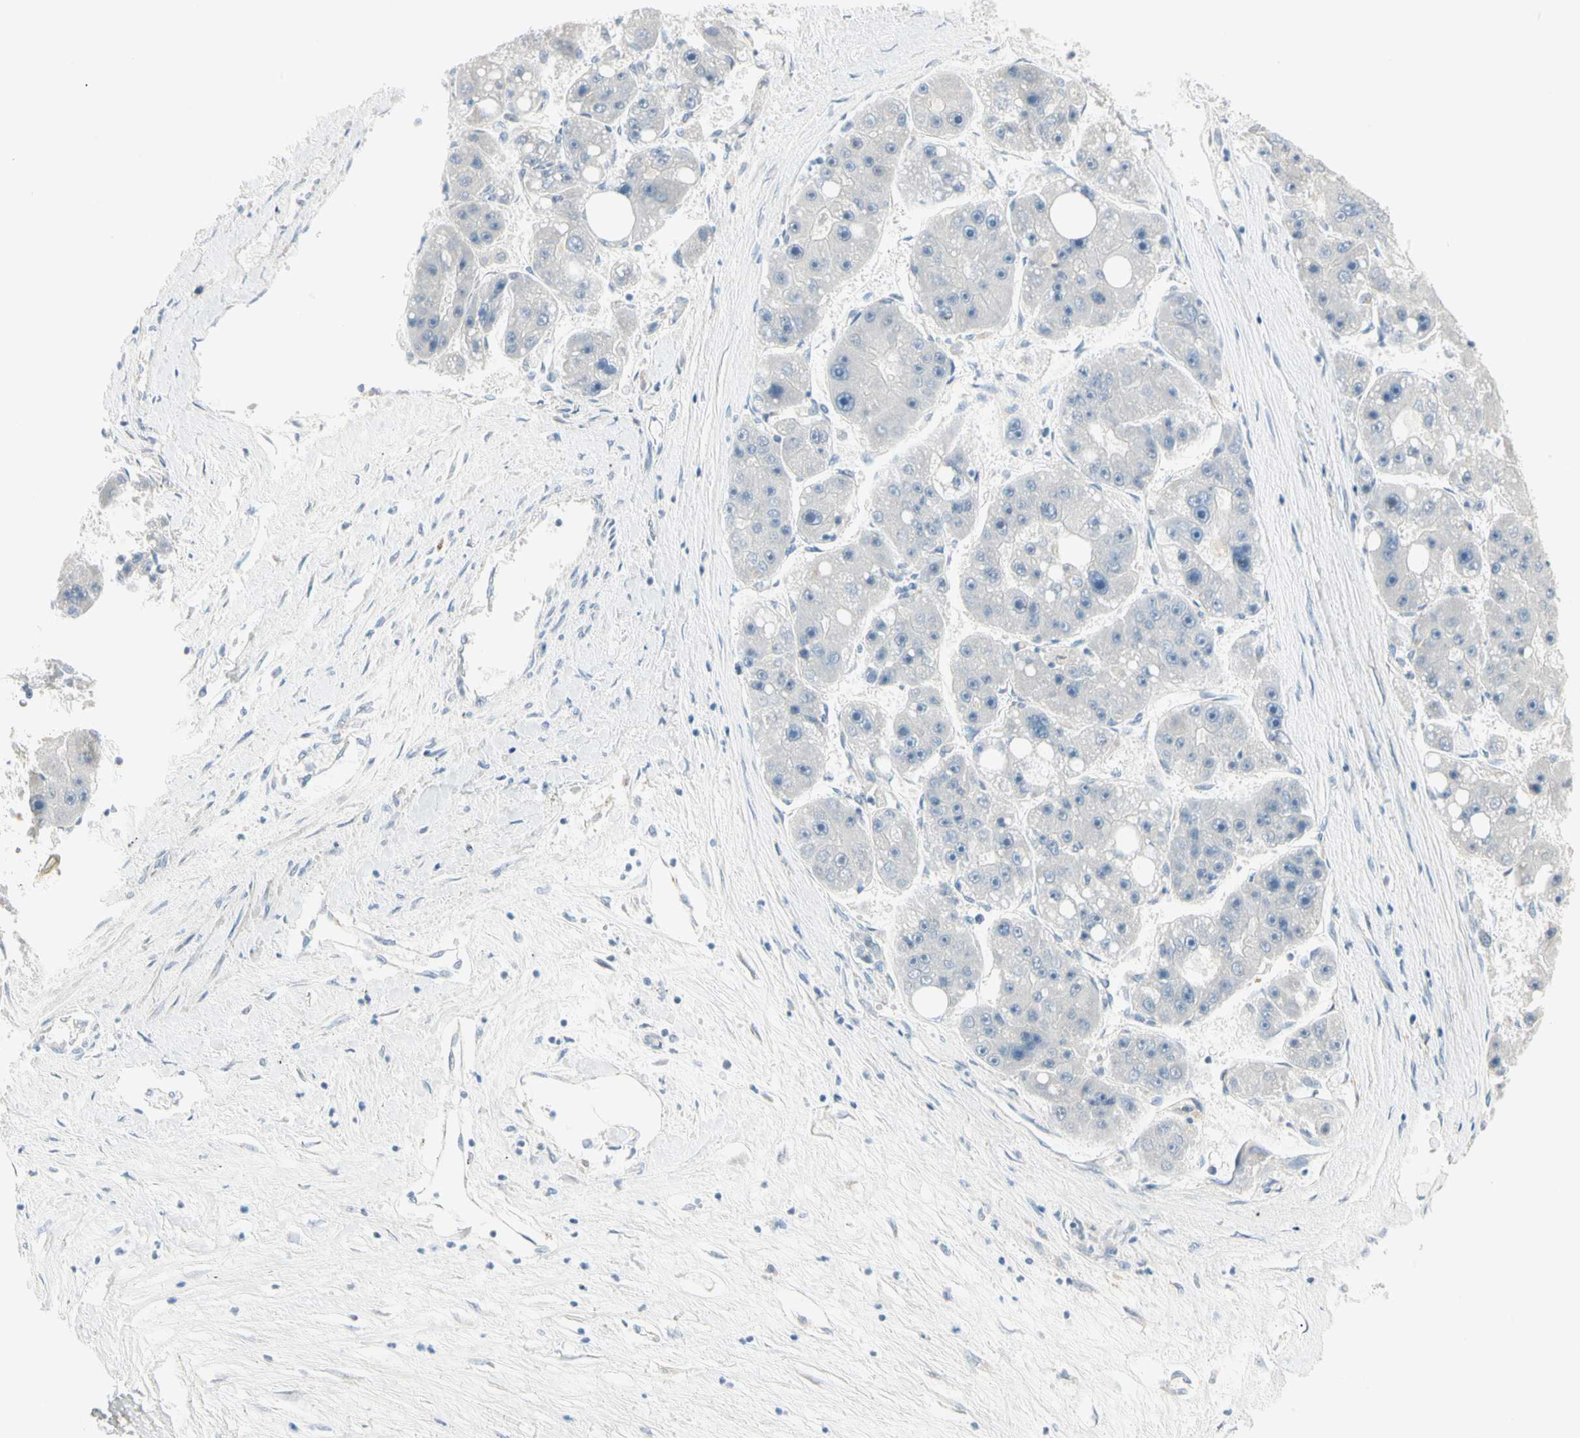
{"staining": {"intensity": "negative", "quantity": "none", "location": "none"}, "tissue": "liver cancer", "cell_type": "Tumor cells", "image_type": "cancer", "snomed": [{"axis": "morphology", "description": "Carcinoma, Hepatocellular, NOS"}, {"axis": "topography", "description": "Liver"}], "caption": "Immunohistochemistry photomicrograph of human hepatocellular carcinoma (liver) stained for a protein (brown), which displays no expression in tumor cells.", "gene": "ALDH18A1", "patient": {"sex": "female", "age": 61}}